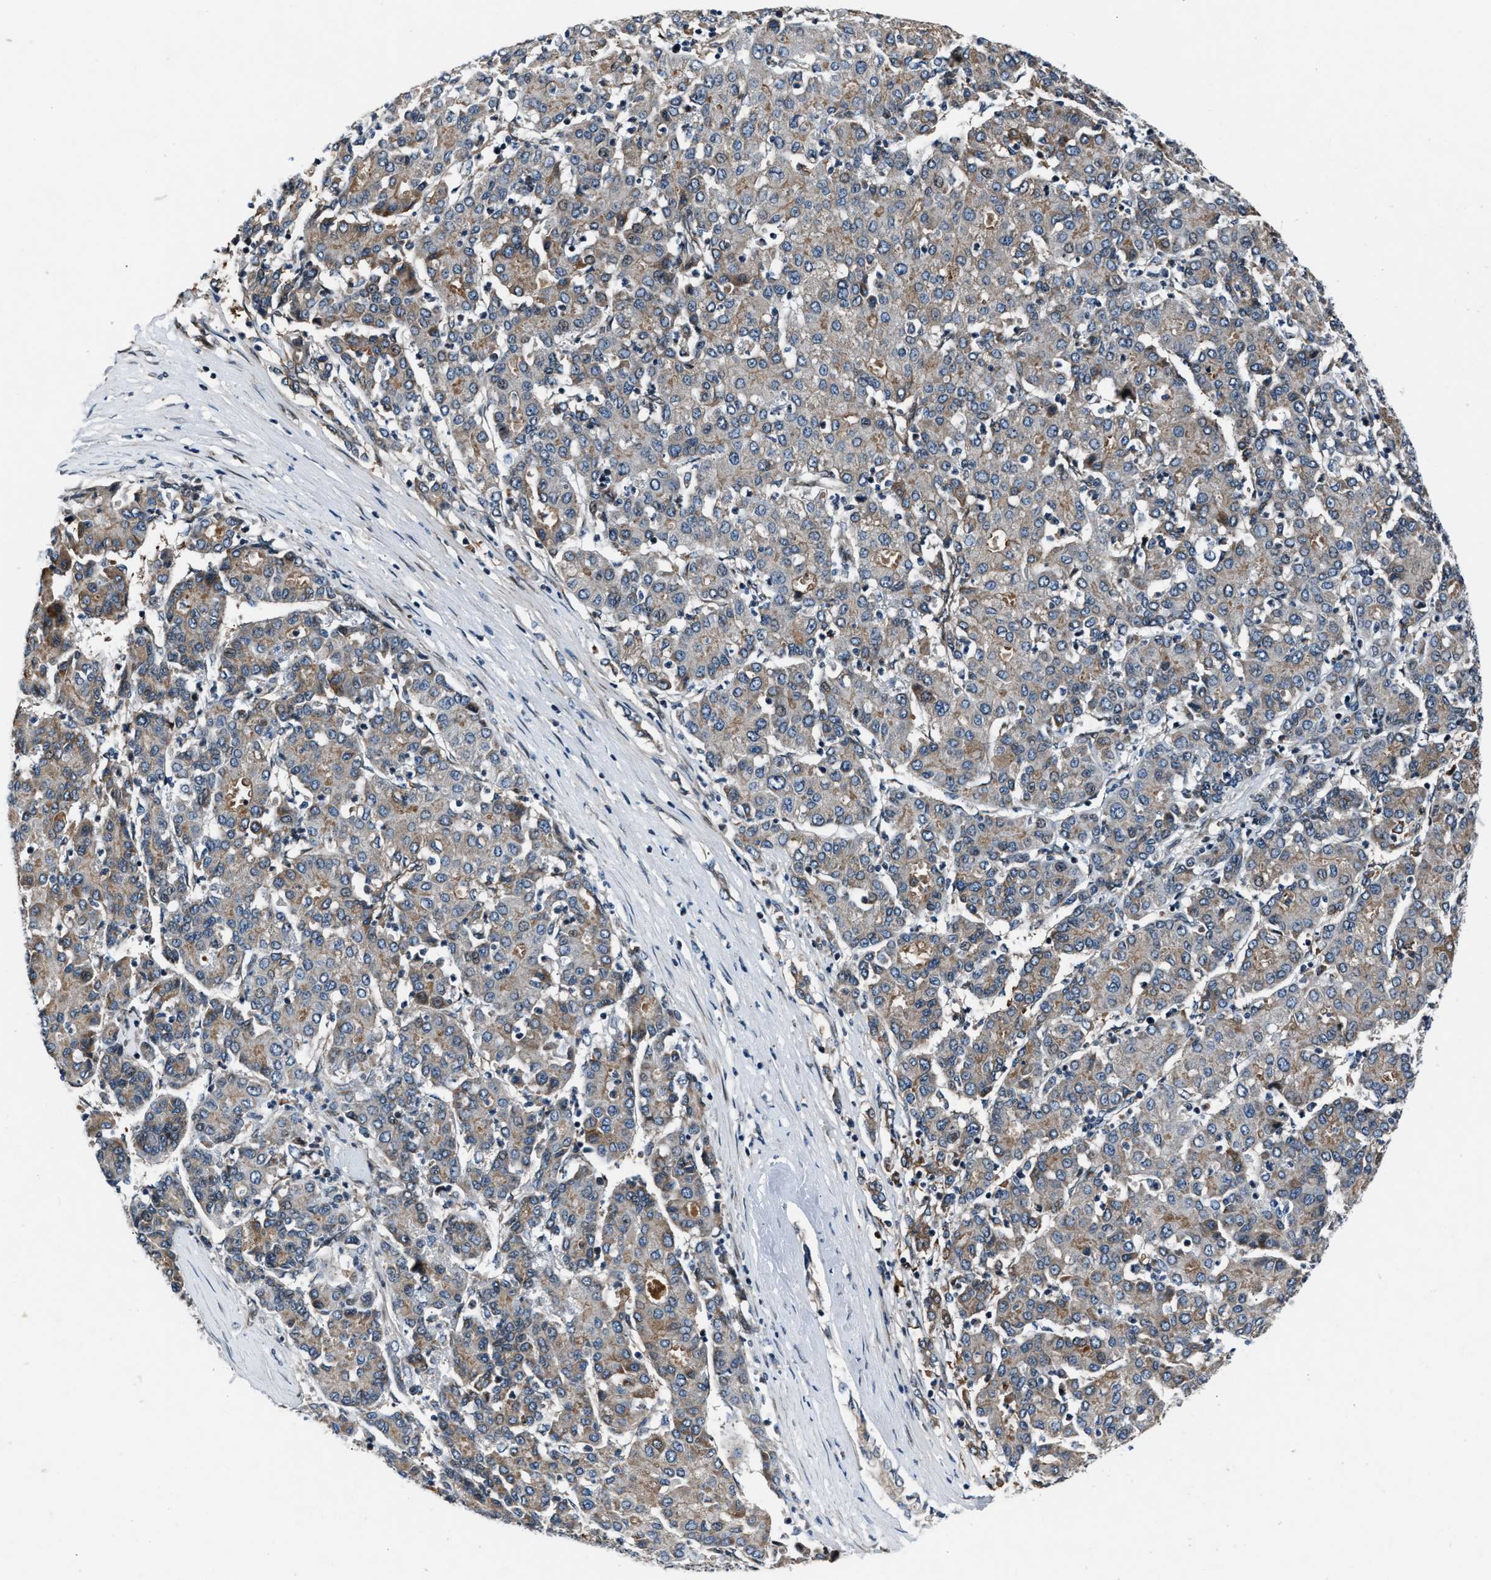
{"staining": {"intensity": "weak", "quantity": ">75%", "location": "cytoplasmic/membranous"}, "tissue": "liver cancer", "cell_type": "Tumor cells", "image_type": "cancer", "snomed": [{"axis": "morphology", "description": "Carcinoma, Hepatocellular, NOS"}, {"axis": "topography", "description": "Liver"}], "caption": "An image showing weak cytoplasmic/membranous expression in approximately >75% of tumor cells in liver hepatocellular carcinoma, as visualized by brown immunohistochemical staining.", "gene": "DYNC2I1", "patient": {"sex": "male", "age": 65}}